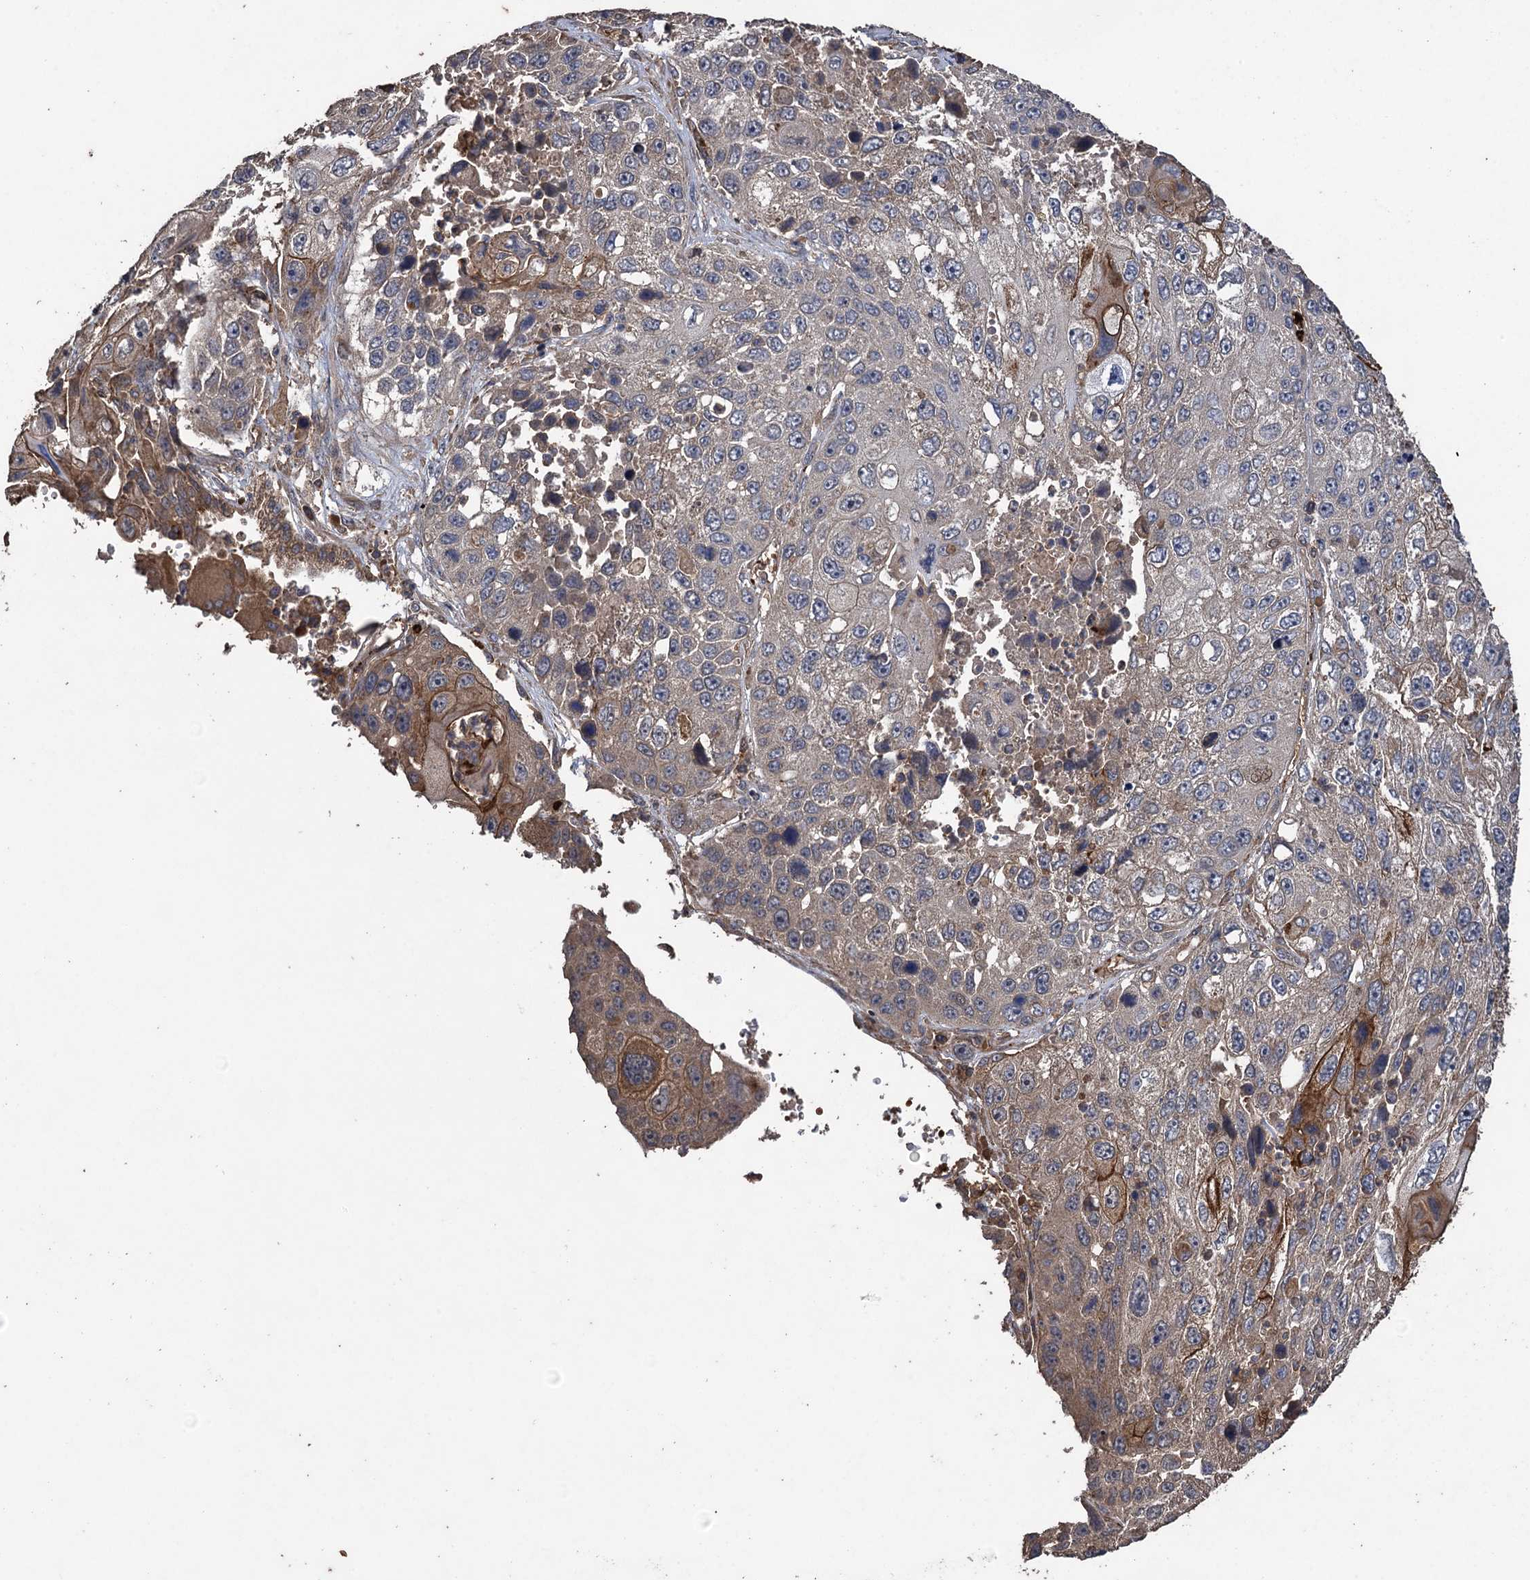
{"staining": {"intensity": "moderate", "quantity": "<25%", "location": "cytoplasmic/membranous"}, "tissue": "lung cancer", "cell_type": "Tumor cells", "image_type": "cancer", "snomed": [{"axis": "morphology", "description": "Squamous cell carcinoma, NOS"}, {"axis": "topography", "description": "Lung"}], "caption": "The photomicrograph displays staining of squamous cell carcinoma (lung), revealing moderate cytoplasmic/membranous protein expression (brown color) within tumor cells. The staining was performed using DAB to visualize the protein expression in brown, while the nuclei were stained in blue with hematoxylin (Magnification: 20x).", "gene": "TXNDC11", "patient": {"sex": "male", "age": 61}}